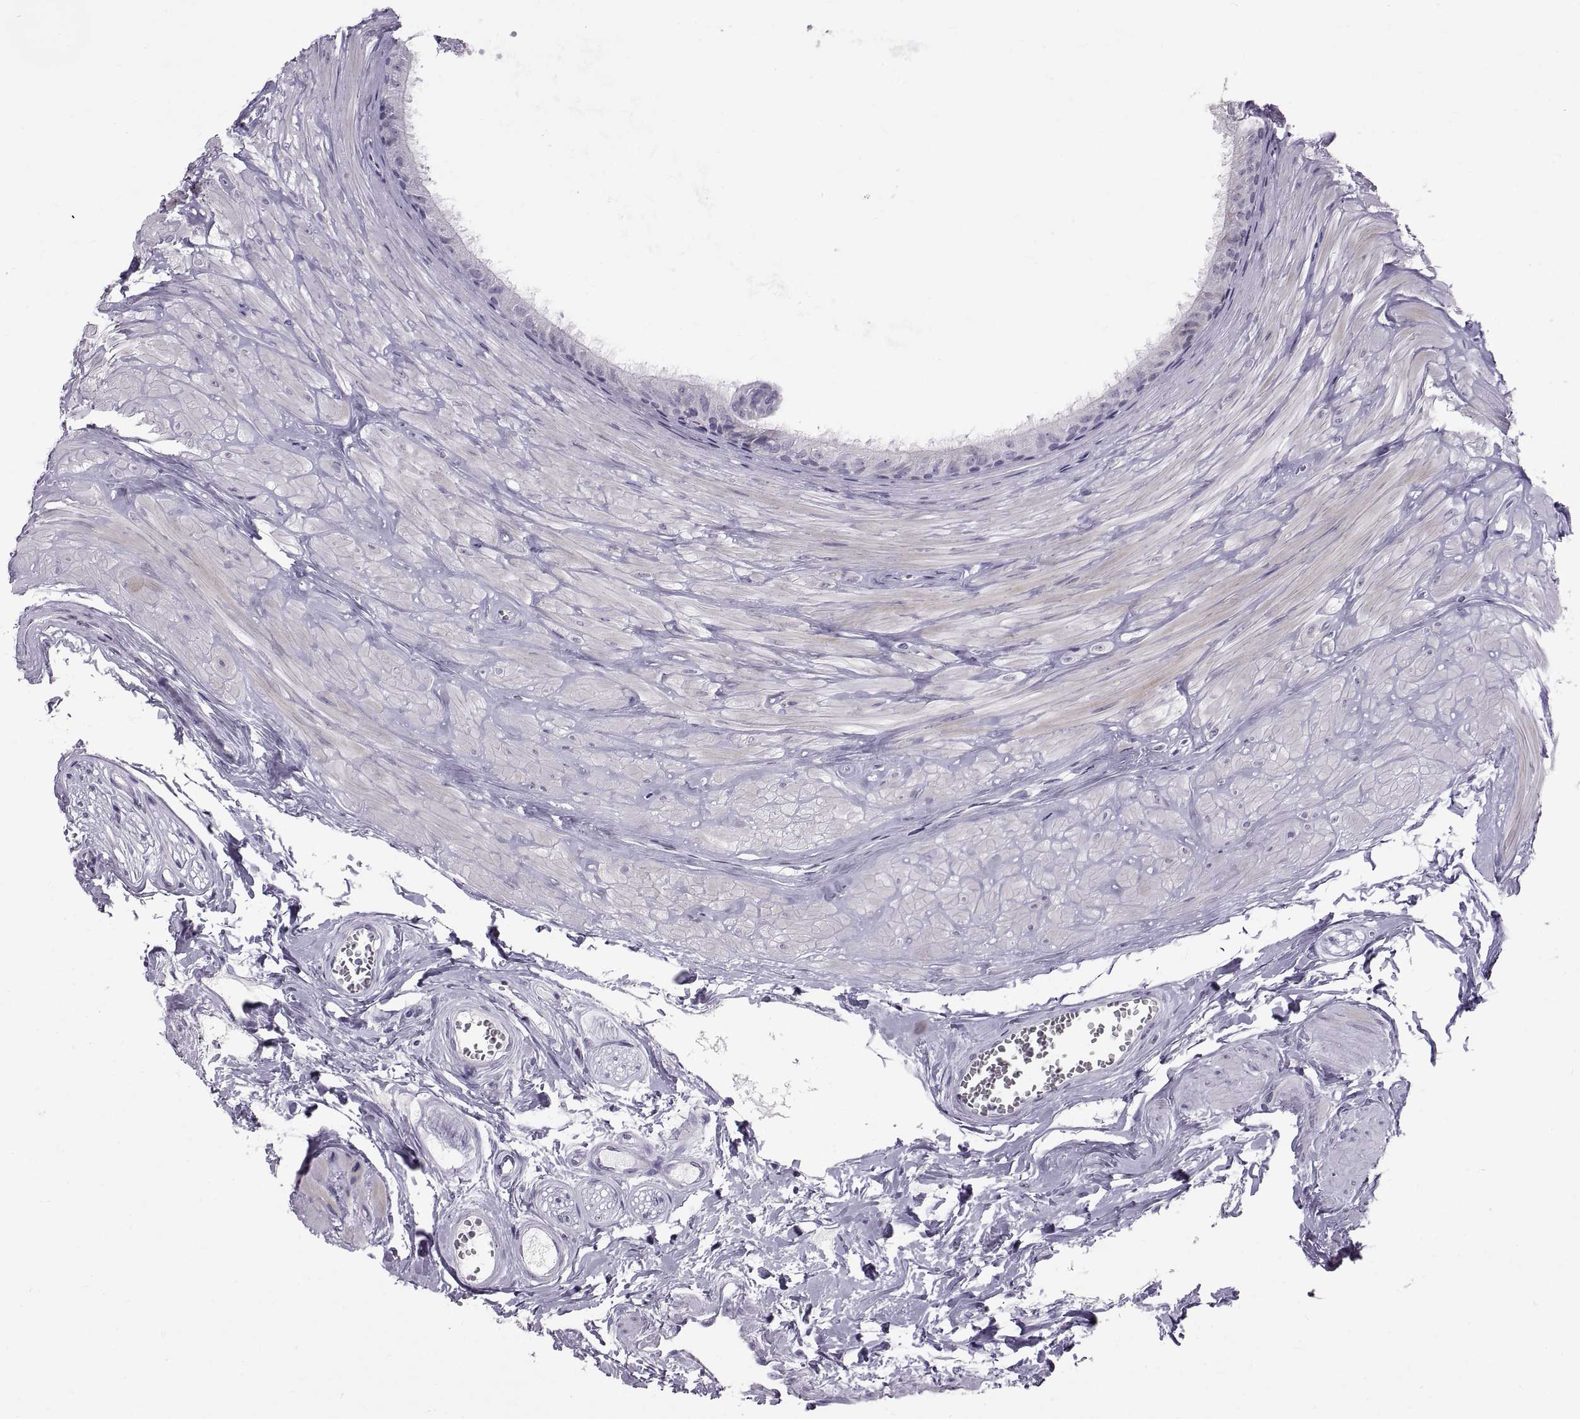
{"staining": {"intensity": "negative", "quantity": "none", "location": "none"}, "tissue": "epididymis", "cell_type": "Glandular cells", "image_type": "normal", "snomed": [{"axis": "morphology", "description": "Normal tissue, NOS"}, {"axis": "topography", "description": "Epididymis"}], "caption": "High power microscopy photomicrograph of an IHC histopathology image of normal epididymis, revealing no significant positivity in glandular cells.", "gene": "SPACDR", "patient": {"sex": "male", "age": 37}}